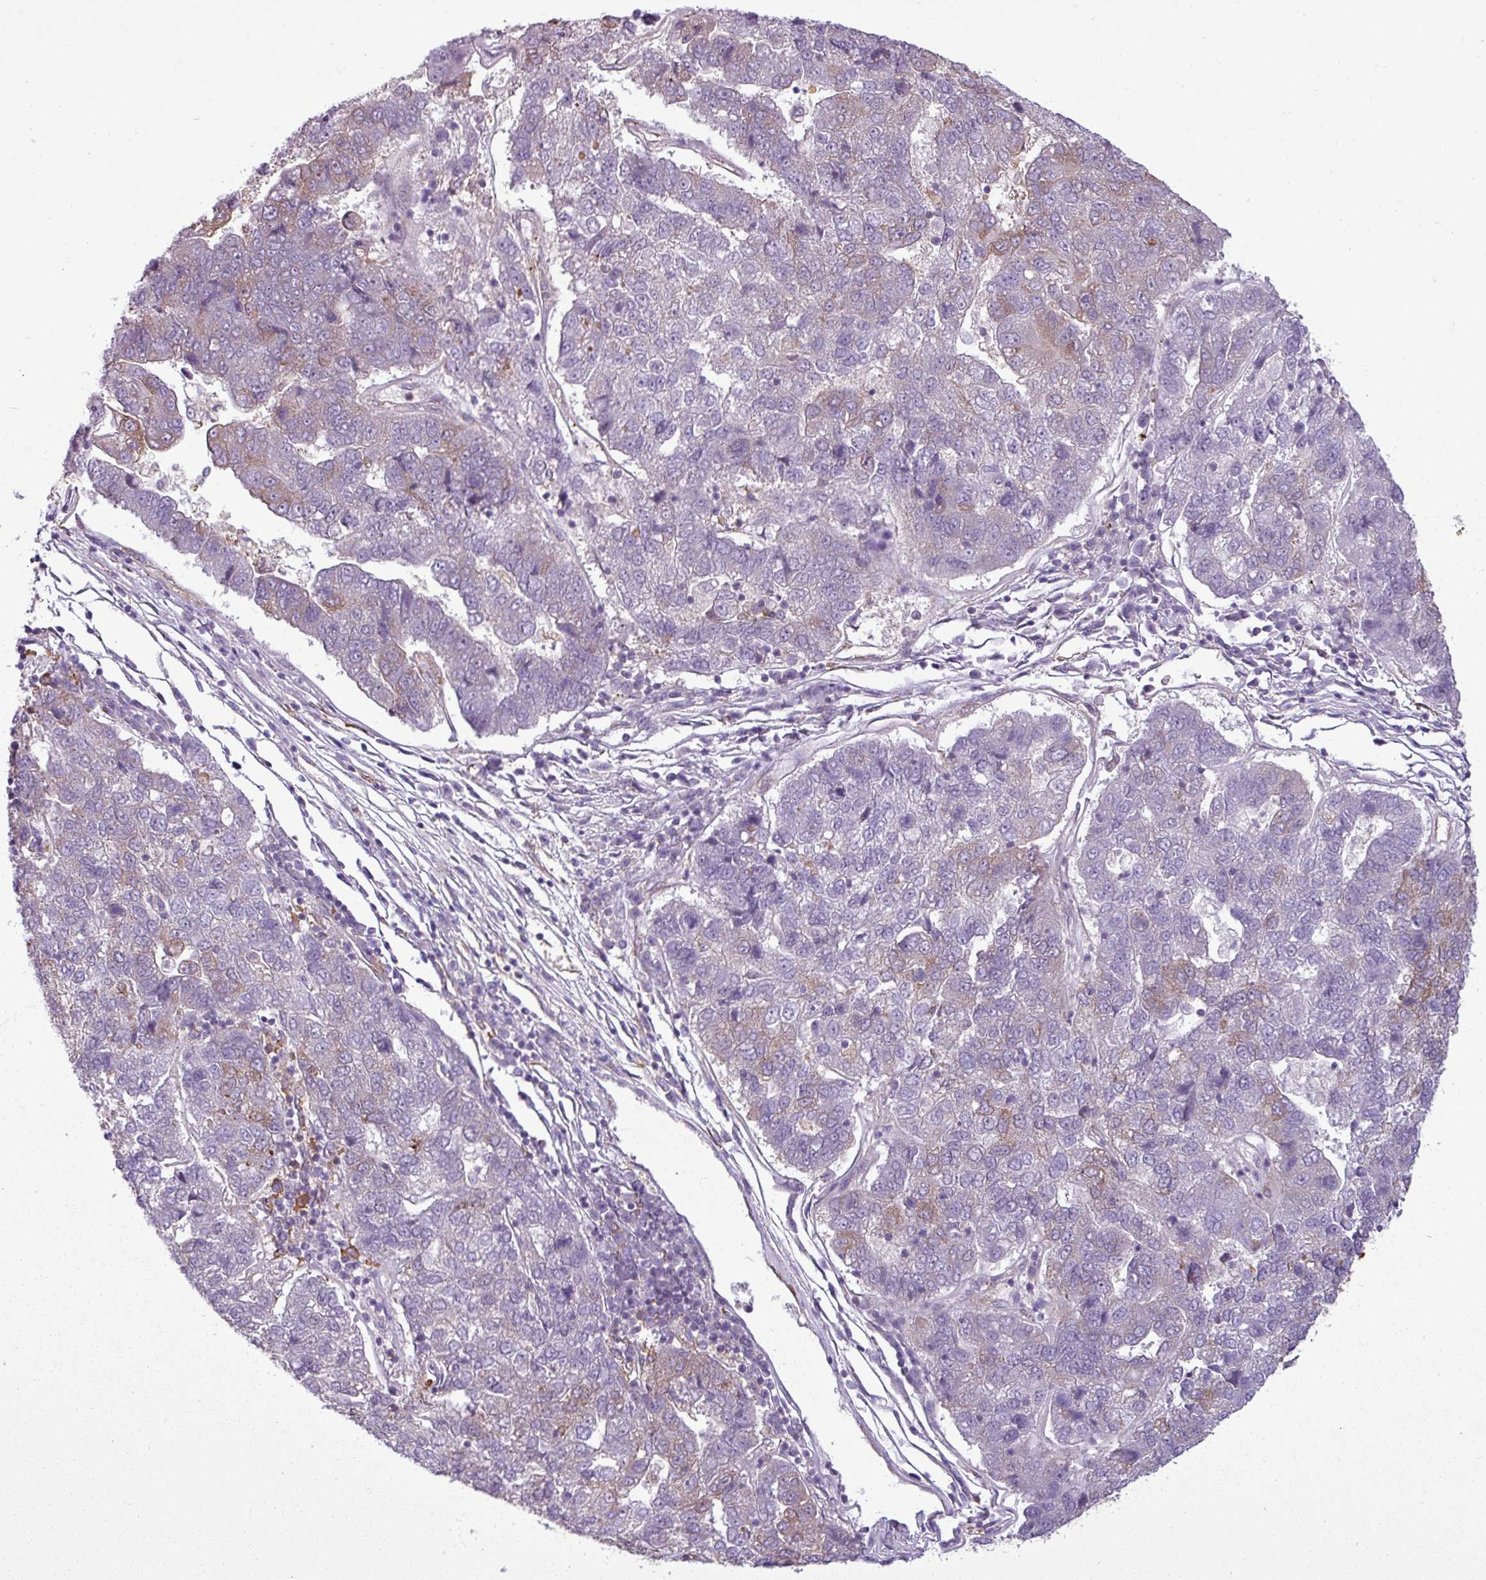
{"staining": {"intensity": "weak", "quantity": "<25%", "location": "cytoplasmic/membranous"}, "tissue": "pancreatic cancer", "cell_type": "Tumor cells", "image_type": "cancer", "snomed": [{"axis": "morphology", "description": "Adenocarcinoma, NOS"}, {"axis": "topography", "description": "Pancreas"}], "caption": "Human adenocarcinoma (pancreatic) stained for a protein using immunohistochemistry displays no staining in tumor cells.", "gene": "PACSIN2", "patient": {"sex": "female", "age": 61}}